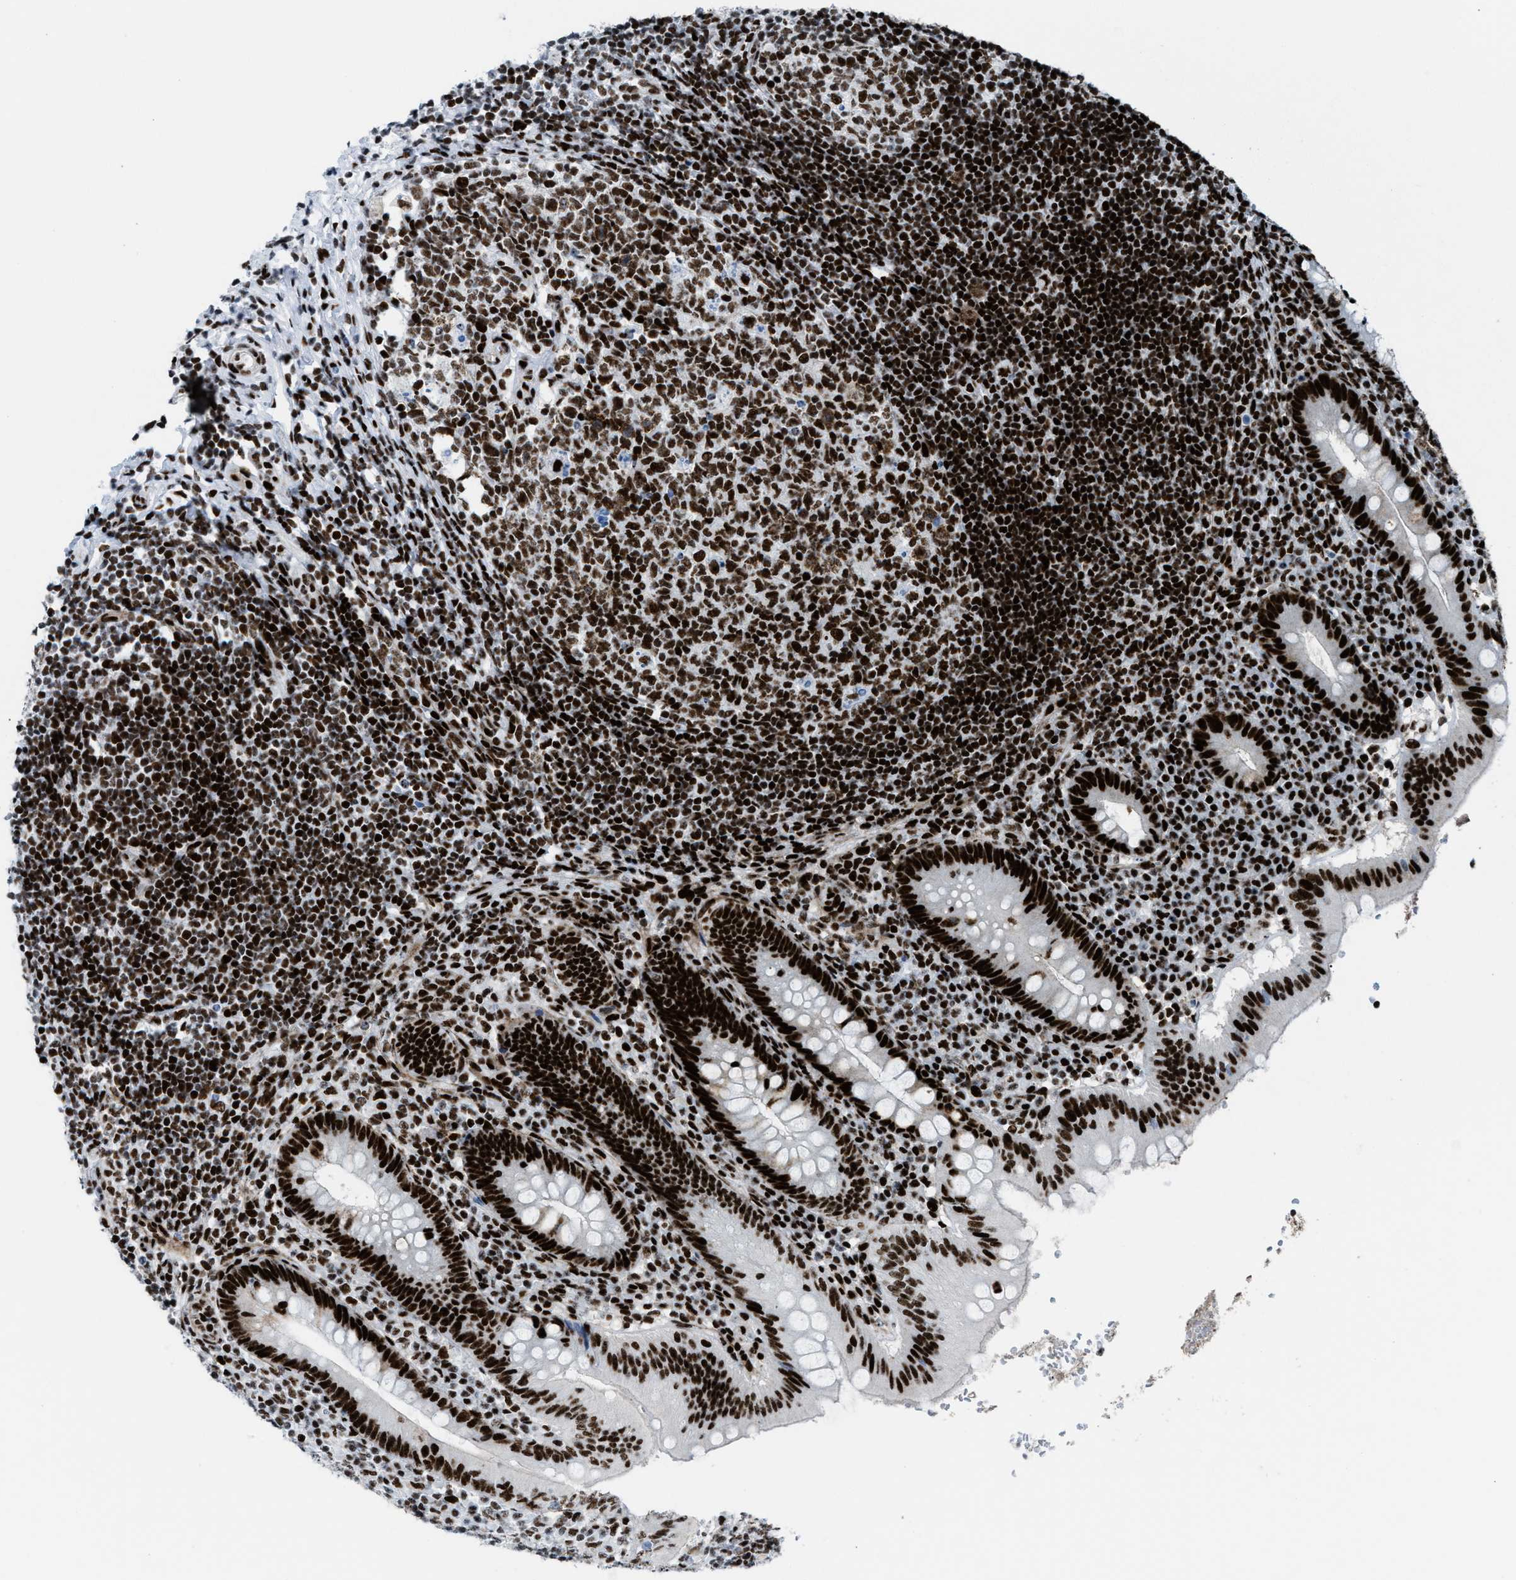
{"staining": {"intensity": "strong", "quantity": ">75%", "location": "nuclear"}, "tissue": "appendix", "cell_type": "Glandular cells", "image_type": "normal", "snomed": [{"axis": "morphology", "description": "Normal tissue, NOS"}, {"axis": "topography", "description": "Appendix"}], "caption": "Human appendix stained with a brown dye exhibits strong nuclear positive staining in about >75% of glandular cells.", "gene": "NONO", "patient": {"sex": "male", "age": 8}}